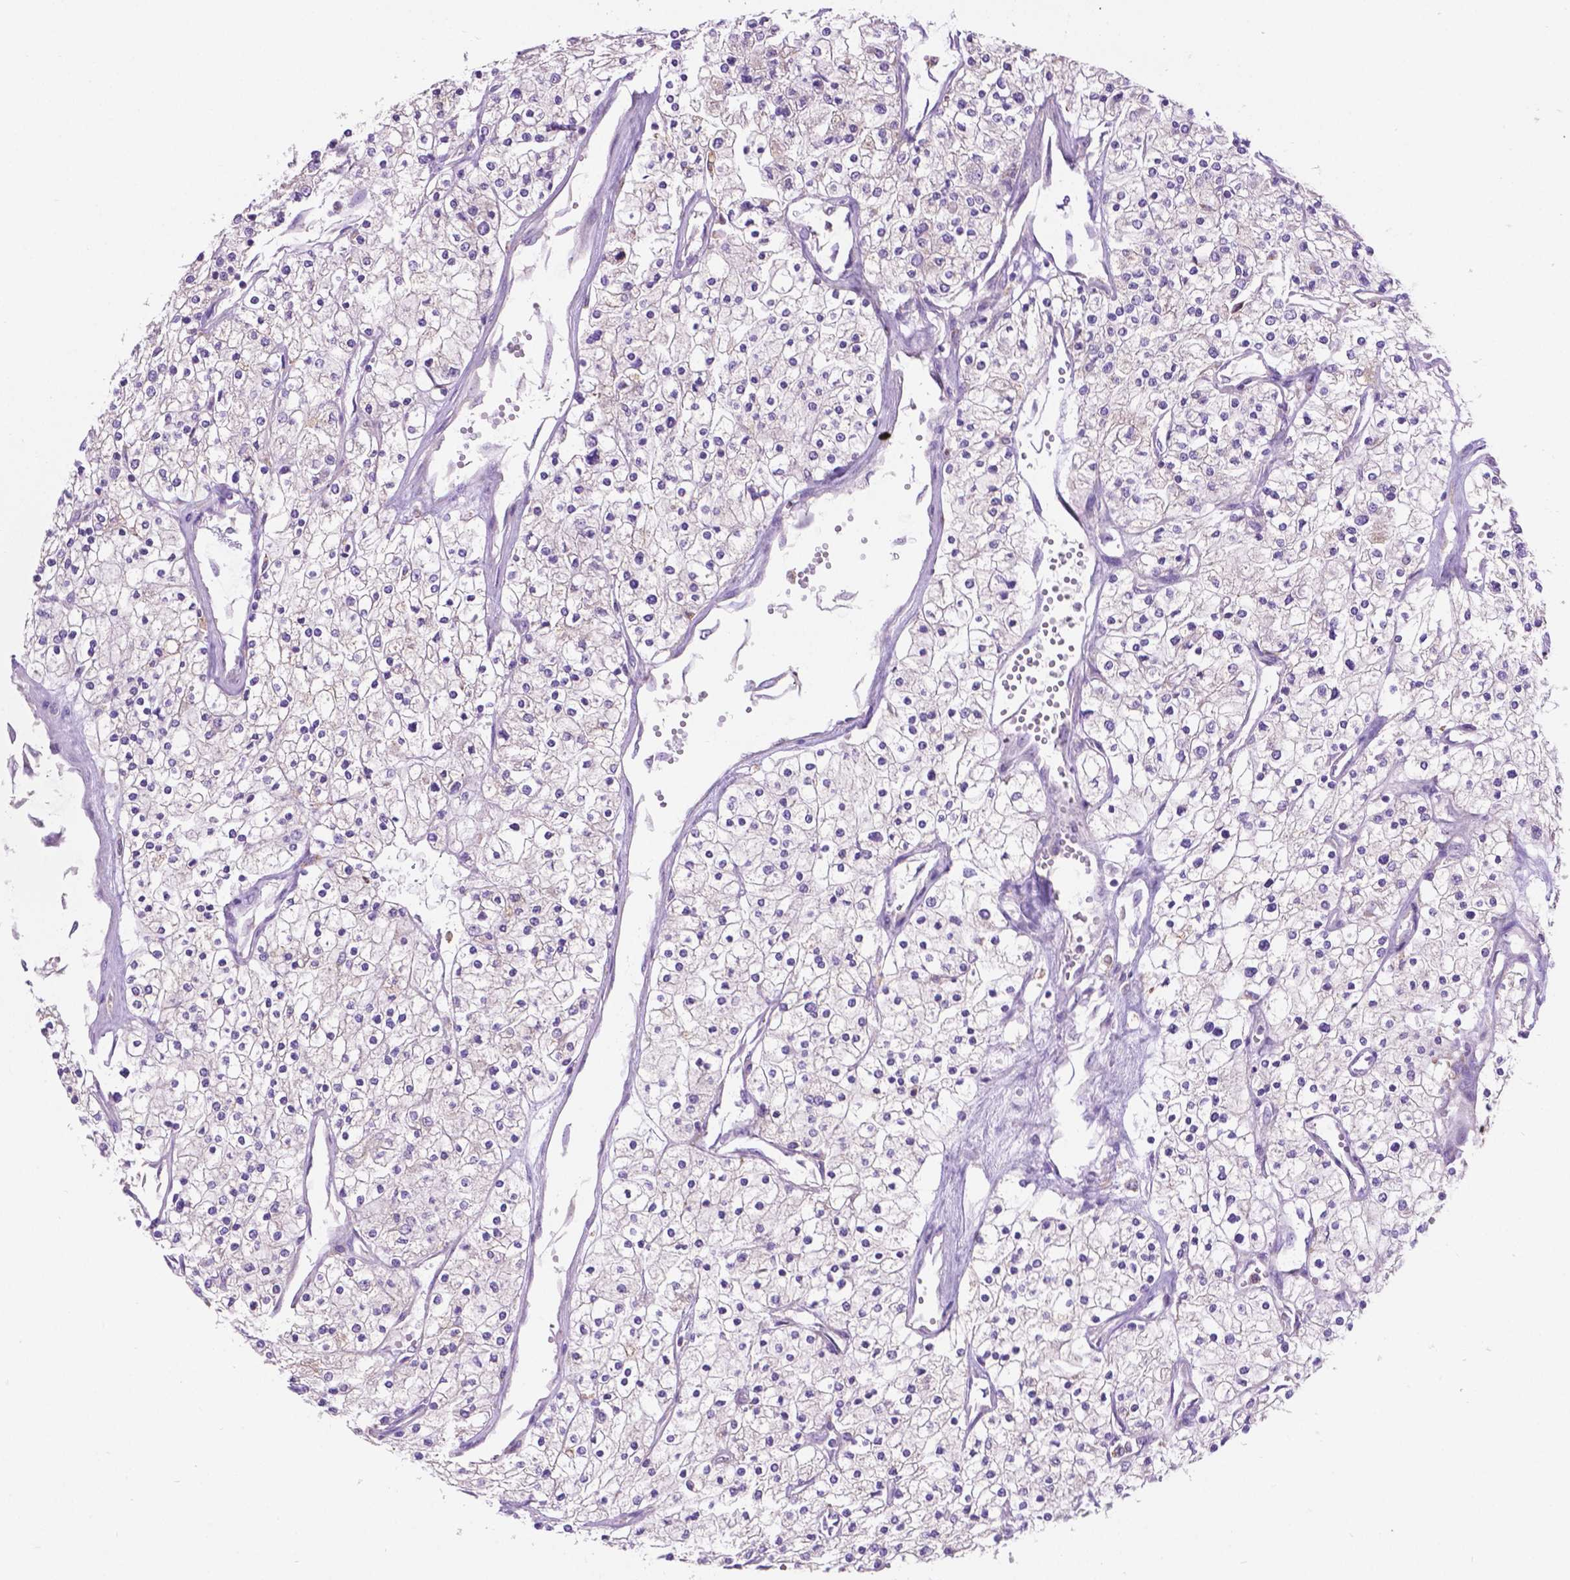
{"staining": {"intensity": "negative", "quantity": "none", "location": "none"}, "tissue": "renal cancer", "cell_type": "Tumor cells", "image_type": "cancer", "snomed": [{"axis": "morphology", "description": "Adenocarcinoma, NOS"}, {"axis": "topography", "description": "Kidney"}], "caption": "The micrograph exhibits no staining of tumor cells in renal cancer (adenocarcinoma). Nuclei are stained in blue.", "gene": "CDH7", "patient": {"sex": "male", "age": 80}}